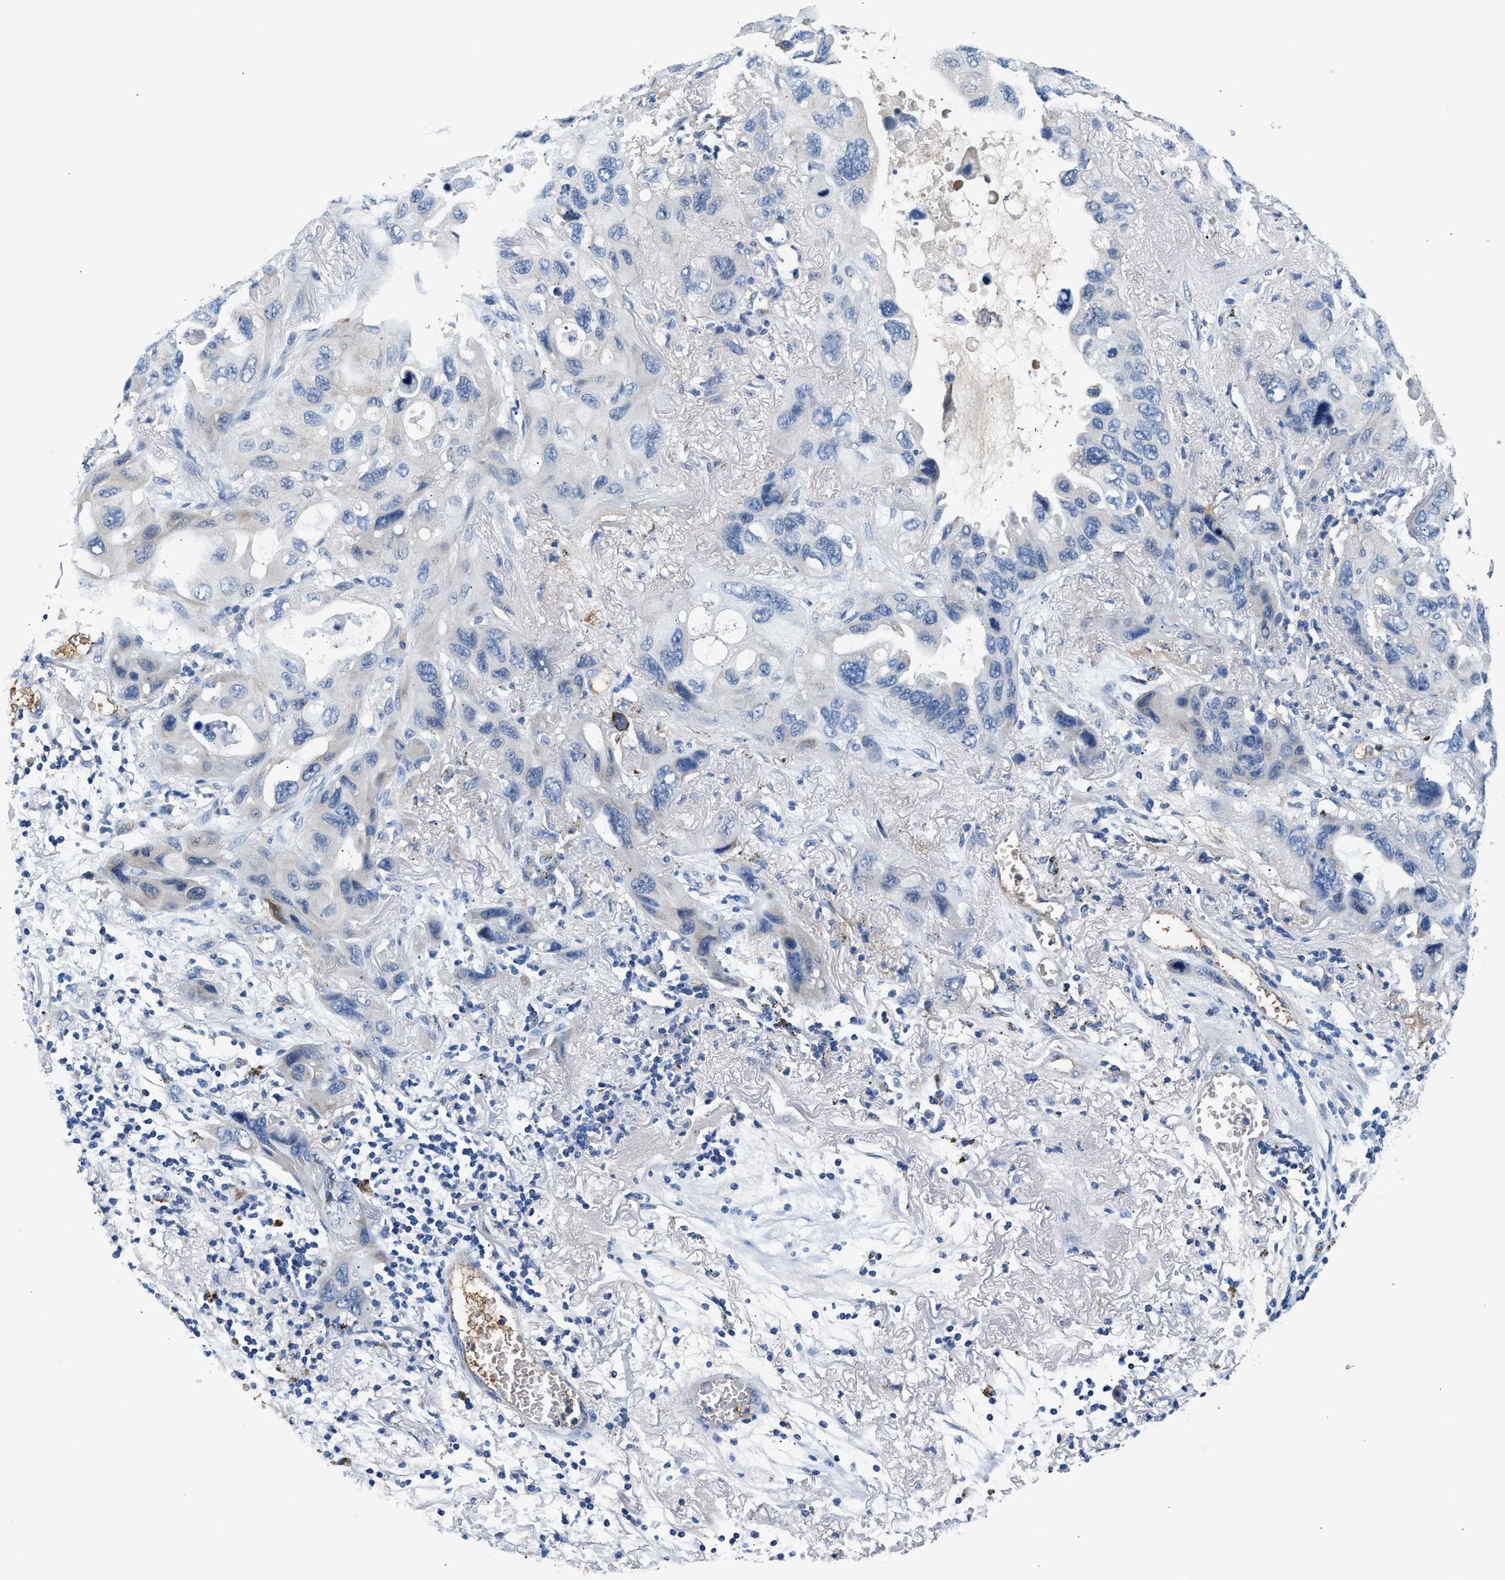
{"staining": {"intensity": "negative", "quantity": "none", "location": "none"}, "tissue": "lung cancer", "cell_type": "Tumor cells", "image_type": "cancer", "snomed": [{"axis": "morphology", "description": "Squamous cell carcinoma, NOS"}, {"axis": "topography", "description": "Lung"}], "caption": "Immunohistochemistry photomicrograph of lung cancer (squamous cell carcinoma) stained for a protein (brown), which reveals no expression in tumor cells.", "gene": "TUT7", "patient": {"sex": "female", "age": 73}}